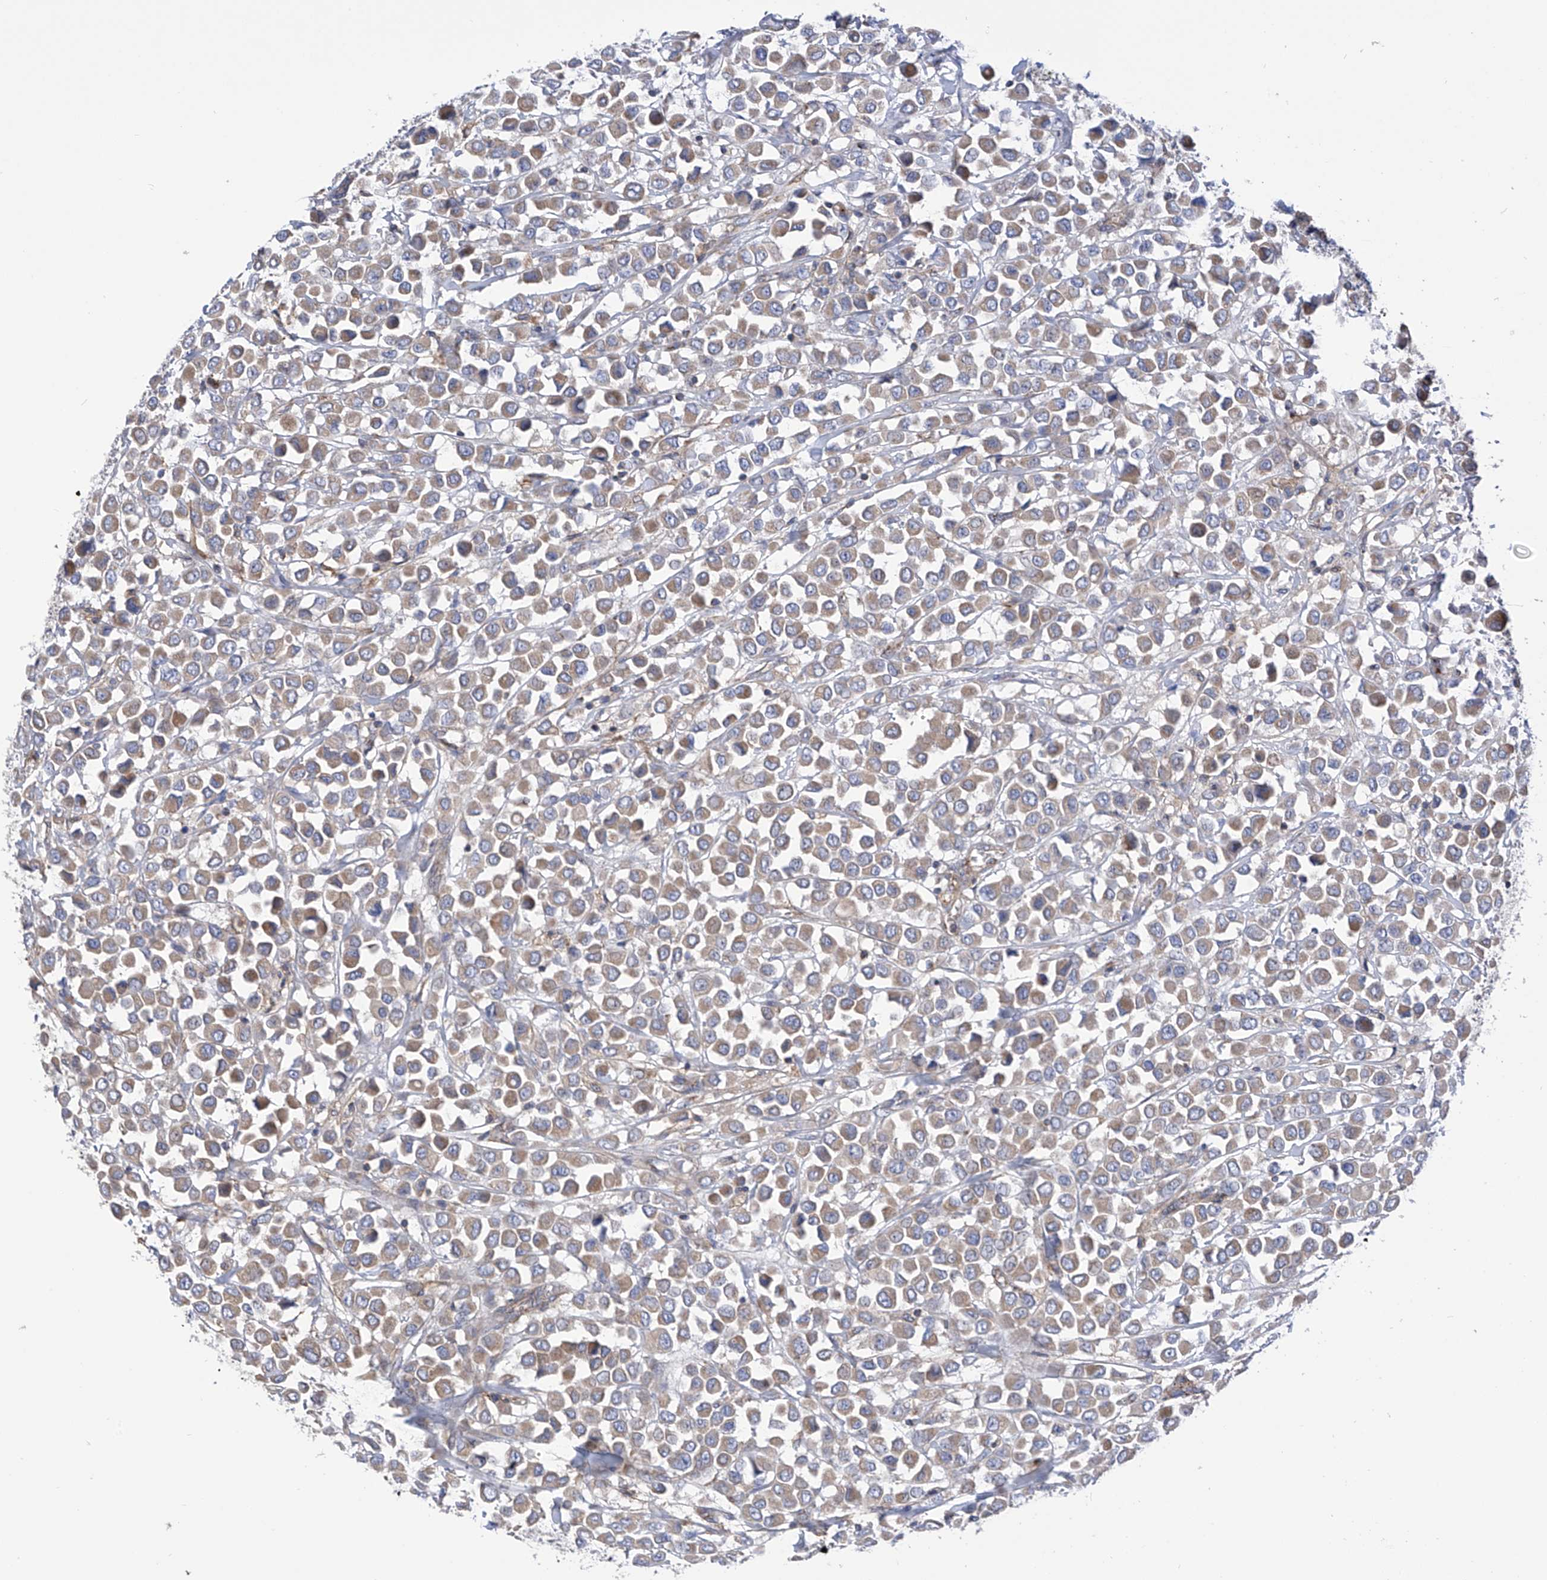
{"staining": {"intensity": "weak", "quantity": ">75%", "location": "cytoplasmic/membranous"}, "tissue": "breast cancer", "cell_type": "Tumor cells", "image_type": "cancer", "snomed": [{"axis": "morphology", "description": "Duct carcinoma"}, {"axis": "topography", "description": "Breast"}], "caption": "Immunohistochemical staining of infiltrating ductal carcinoma (breast) reveals low levels of weak cytoplasmic/membranous protein expression in approximately >75% of tumor cells.", "gene": "P2RX7", "patient": {"sex": "female", "age": 61}}